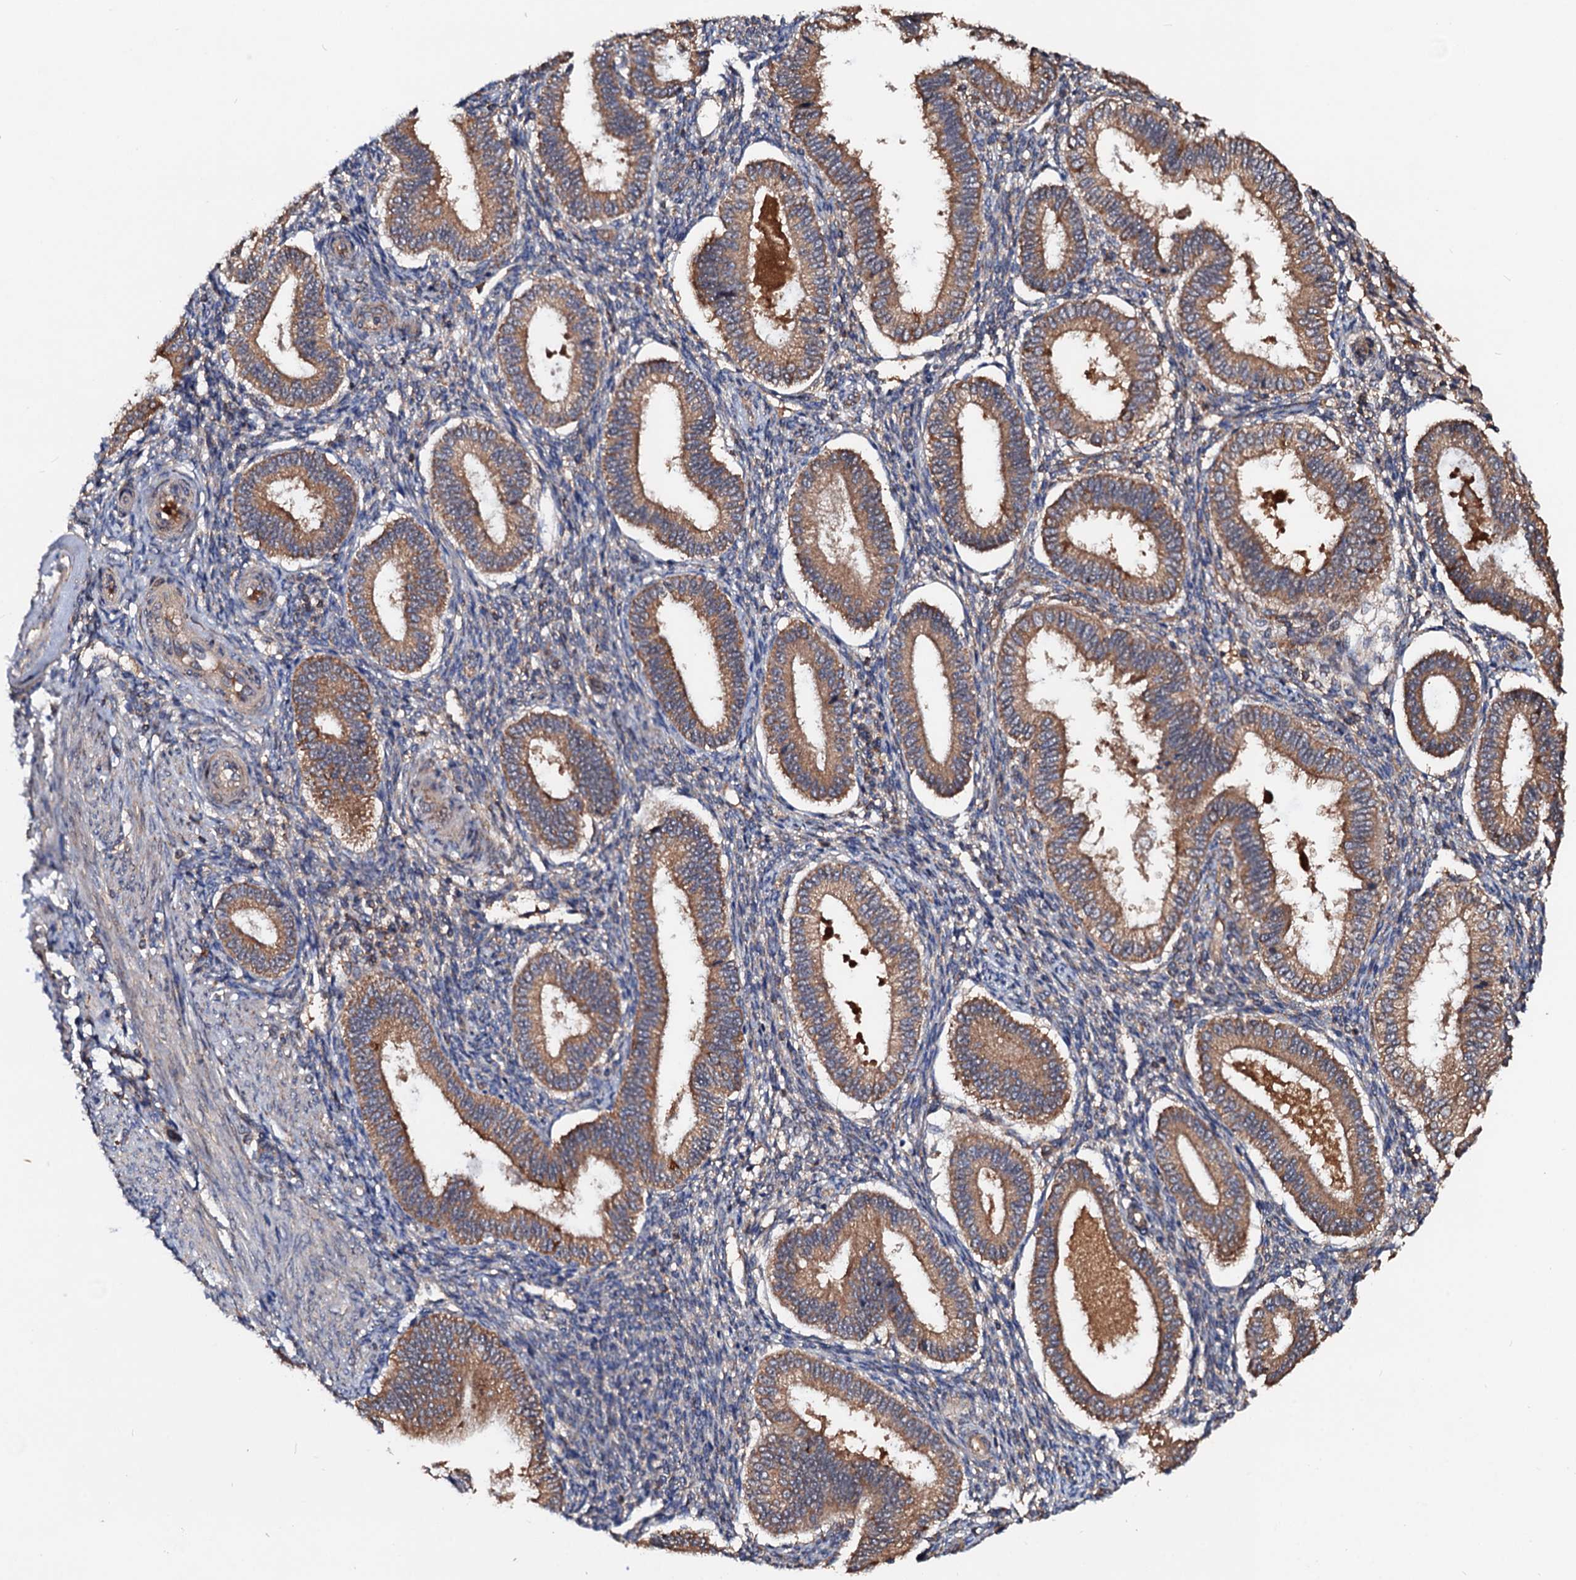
{"staining": {"intensity": "moderate", "quantity": "<25%", "location": "cytoplasmic/membranous"}, "tissue": "endometrium", "cell_type": "Cells in endometrial stroma", "image_type": "normal", "snomed": [{"axis": "morphology", "description": "Normal tissue, NOS"}, {"axis": "topography", "description": "Endometrium"}], "caption": "Moderate cytoplasmic/membranous expression is appreciated in about <25% of cells in endometrial stroma in benign endometrium. (IHC, brightfield microscopy, high magnification).", "gene": "EXTL1", "patient": {"sex": "female", "age": 39}}